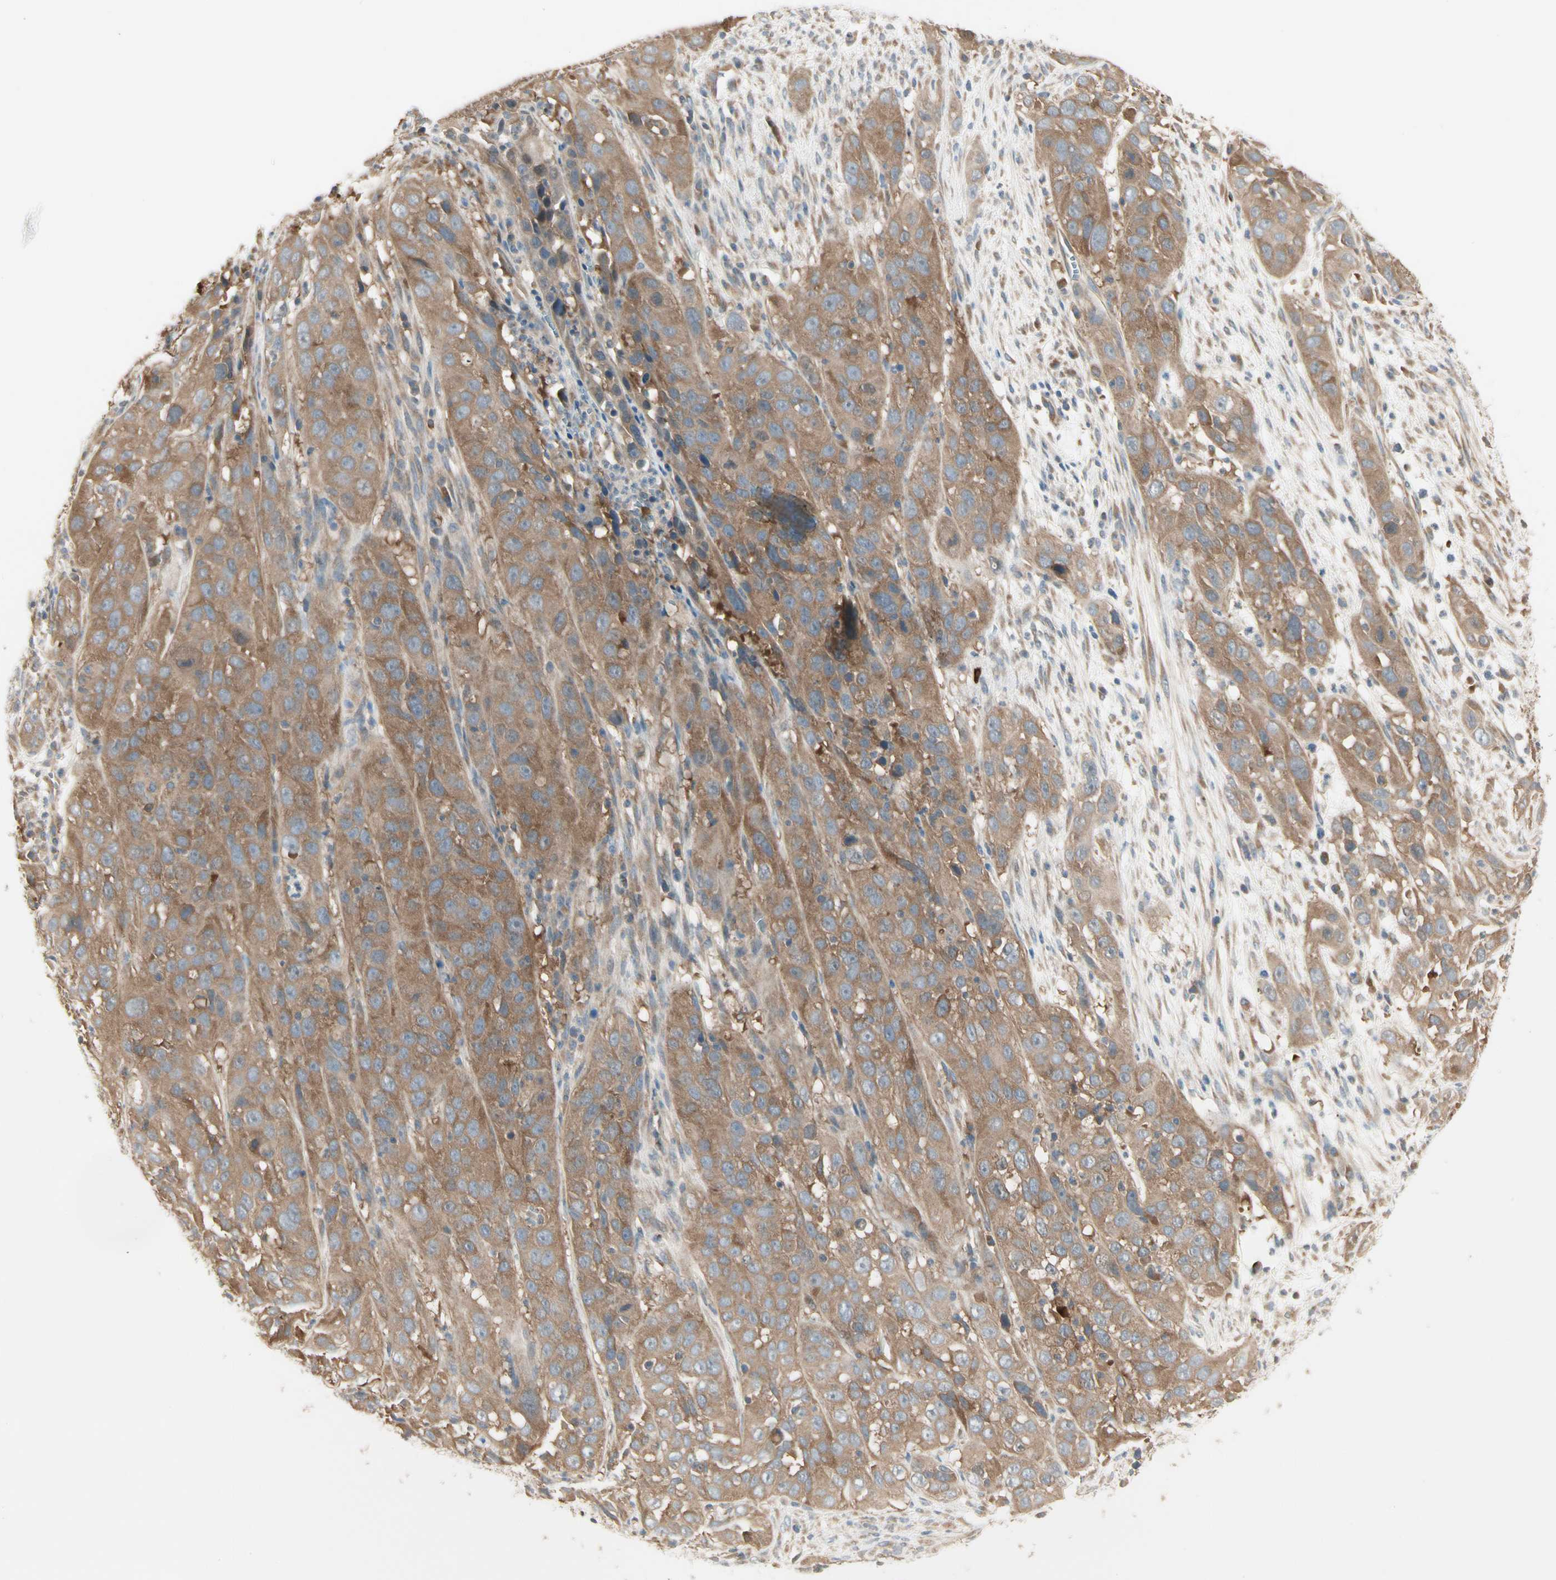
{"staining": {"intensity": "moderate", "quantity": ">75%", "location": "cytoplasmic/membranous"}, "tissue": "cervical cancer", "cell_type": "Tumor cells", "image_type": "cancer", "snomed": [{"axis": "morphology", "description": "Squamous cell carcinoma, NOS"}, {"axis": "topography", "description": "Cervix"}], "caption": "There is medium levels of moderate cytoplasmic/membranous positivity in tumor cells of cervical squamous cell carcinoma, as demonstrated by immunohistochemical staining (brown color).", "gene": "IRAG1", "patient": {"sex": "female", "age": 32}}